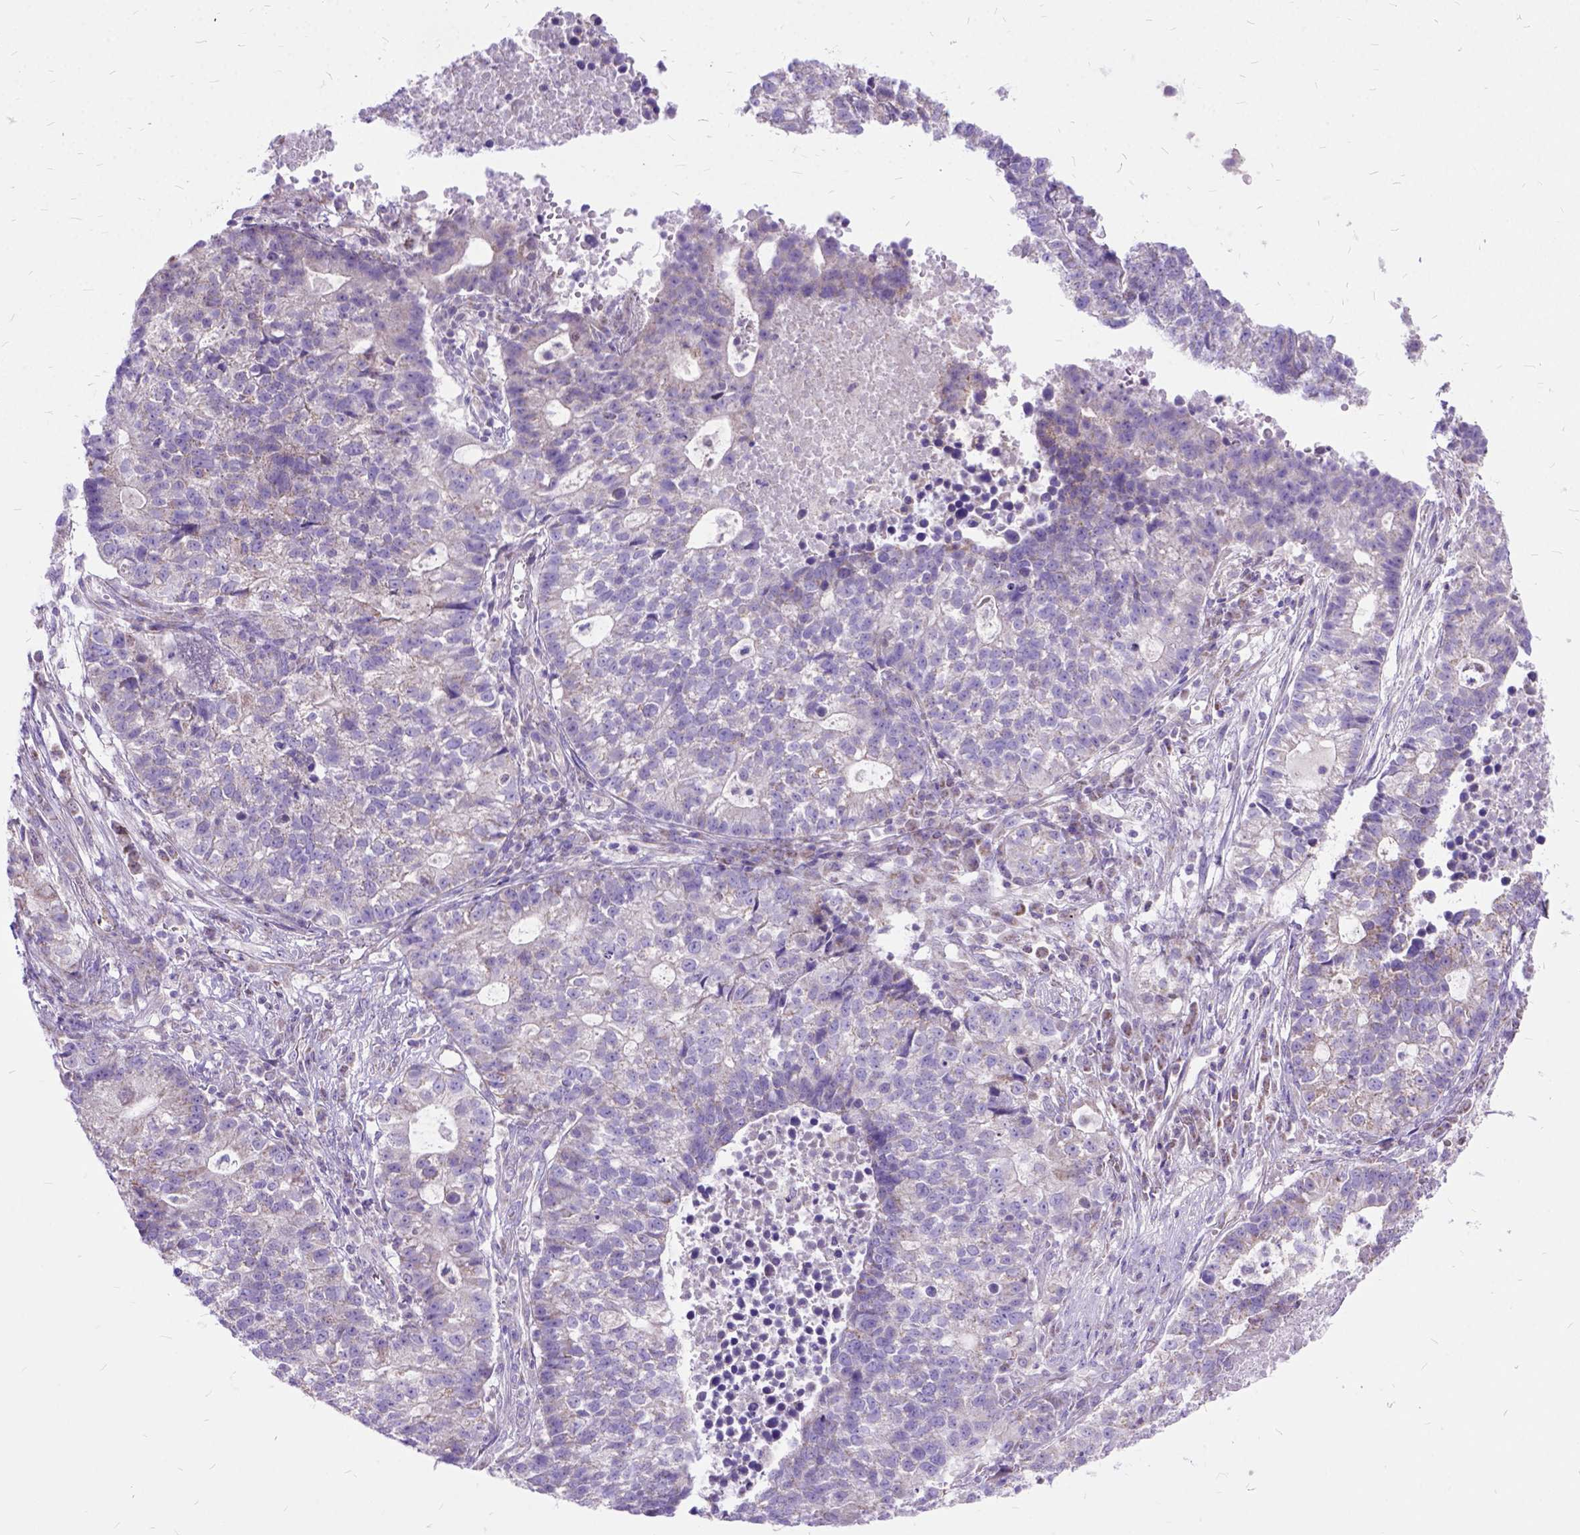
{"staining": {"intensity": "negative", "quantity": "none", "location": "none"}, "tissue": "lung cancer", "cell_type": "Tumor cells", "image_type": "cancer", "snomed": [{"axis": "morphology", "description": "Adenocarcinoma, NOS"}, {"axis": "topography", "description": "Lung"}], "caption": "The immunohistochemistry (IHC) micrograph has no significant staining in tumor cells of lung cancer (adenocarcinoma) tissue. (Stains: DAB immunohistochemistry with hematoxylin counter stain, Microscopy: brightfield microscopy at high magnification).", "gene": "CTAG2", "patient": {"sex": "male", "age": 57}}